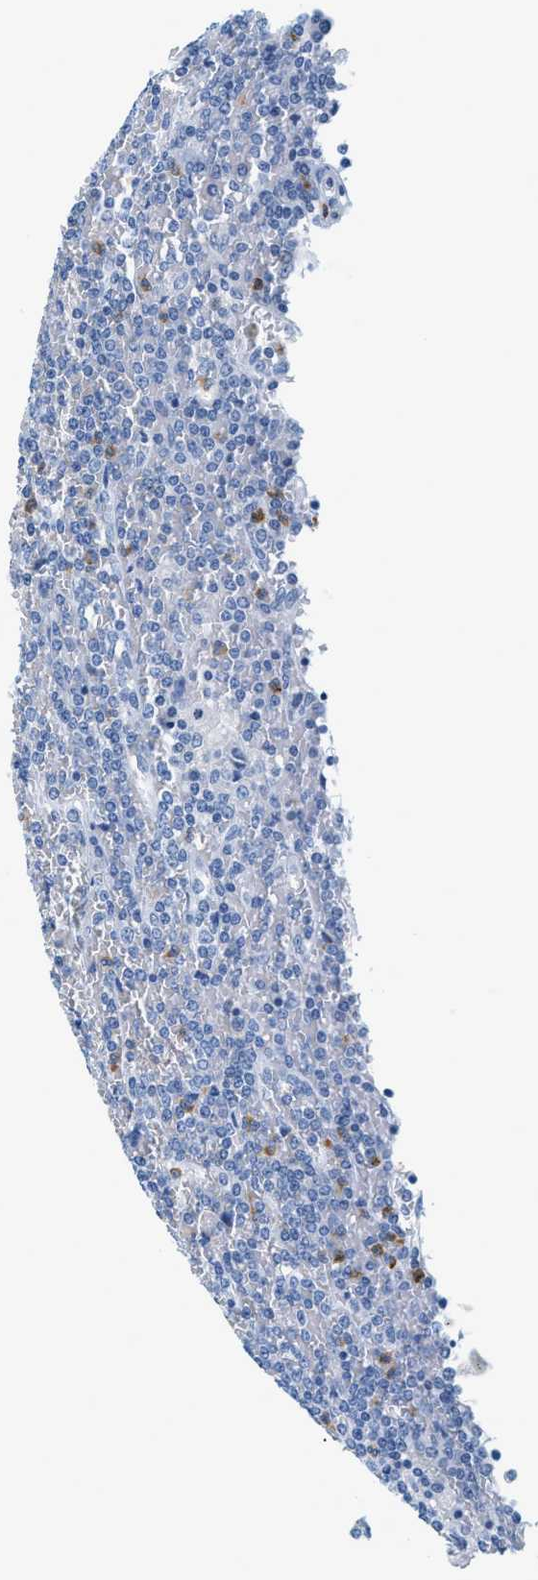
{"staining": {"intensity": "negative", "quantity": "none", "location": "none"}, "tissue": "lymphoma", "cell_type": "Tumor cells", "image_type": "cancer", "snomed": [{"axis": "morphology", "description": "Malignant lymphoma, non-Hodgkin's type, Low grade"}, {"axis": "topography", "description": "Spleen"}], "caption": "High magnification brightfield microscopy of low-grade malignant lymphoma, non-Hodgkin's type stained with DAB (3,3'-diaminobenzidine) (brown) and counterstained with hematoxylin (blue): tumor cells show no significant expression.", "gene": "LCN2", "patient": {"sex": "female", "age": 19}}